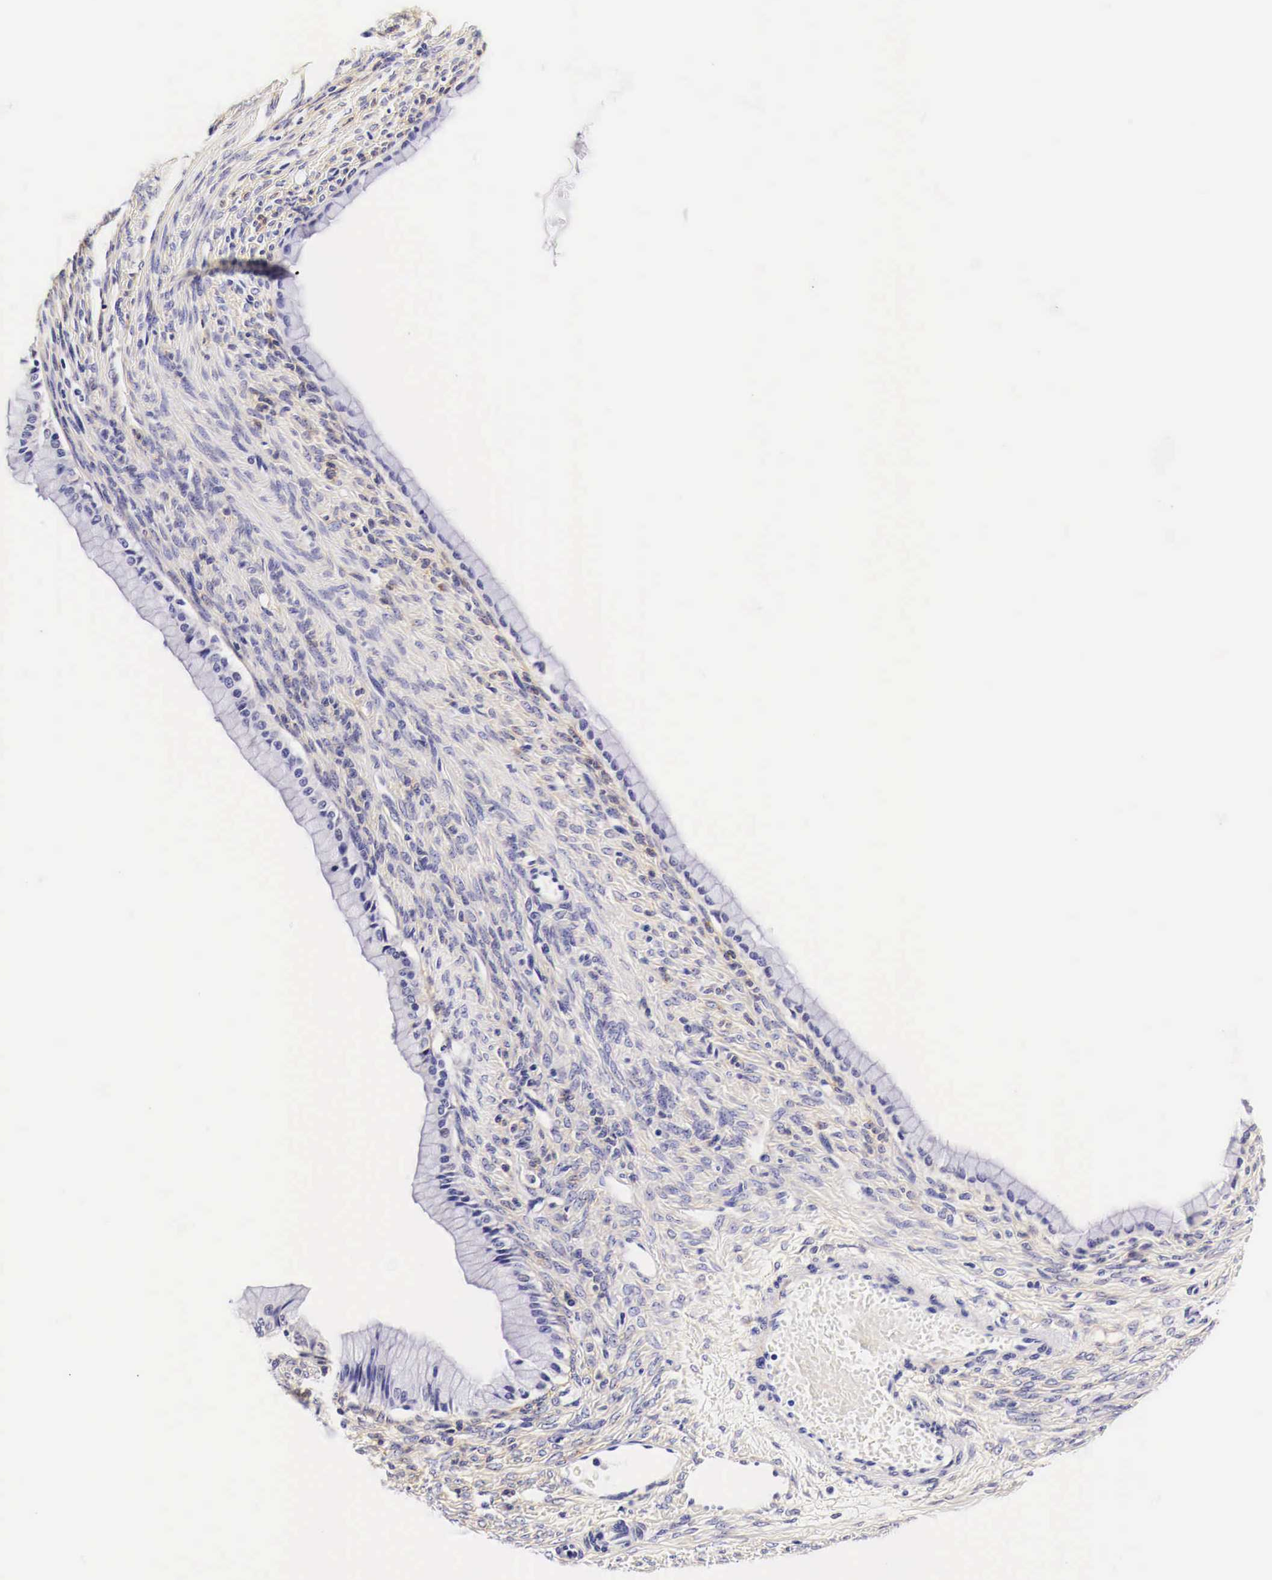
{"staining": {"intensity": "negative", "quantity": "none", "location": "none"}, "tissue": "ovarian cancer", "cell_type": "Tumor cells", "image_type": "cancer", "snomed": [{"axis": "morphology", "description": "Cystadenocarcinoma, mucinous, NOS"}, {"axis": "topography", "description": "Ovary"}], "caption": "High power microscopy histopathology image of an IHC histopathology image of mucinous cystadenocarcinoma (ovarian), revealing no significant staining in tumor cells.", "gene": "EGFR", "patient": {"sex": "female", "age": 25}}